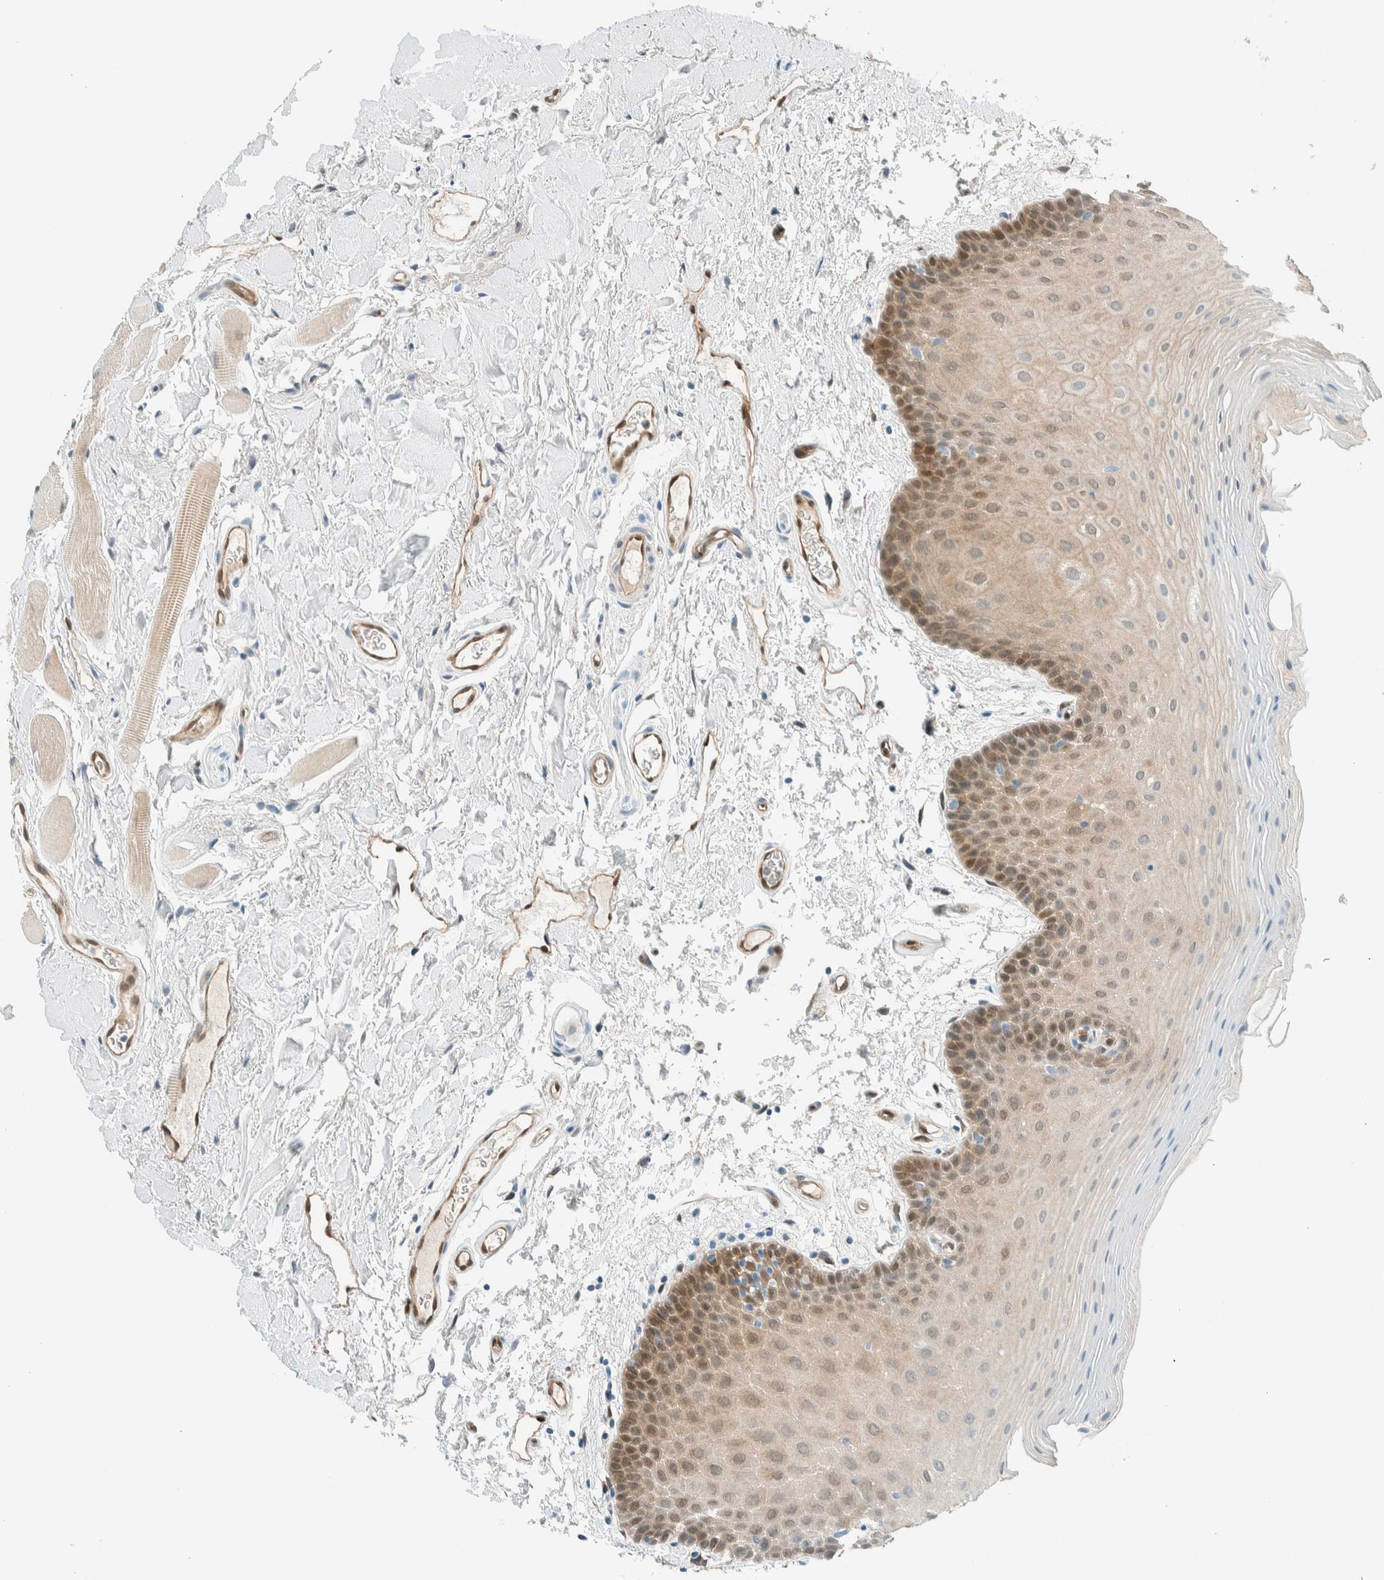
{"staining": {"intensity": "moderate", "quantity": "25%-75%", "location": "cytoplasmic/membranous,nuclear"}, "tissue": "oral mucosa", "cell_type": "Squamous epithelial cells", "image_type": "normal", "snomed": [{"axis": "morphology", "description": "Normal tissue, NOS"}, {"axis": "topography", "description": "Oral tissue"}], "caption": "IHC (DAB) staining of normal human oral mucosa demonstrates moderate cytoplasmic/membranous,nuclear protein expression in approximately 25%-75% of squamous epithelial cells.", "gene": "NXN", "patient": {"sex": "male", "age": 62}}